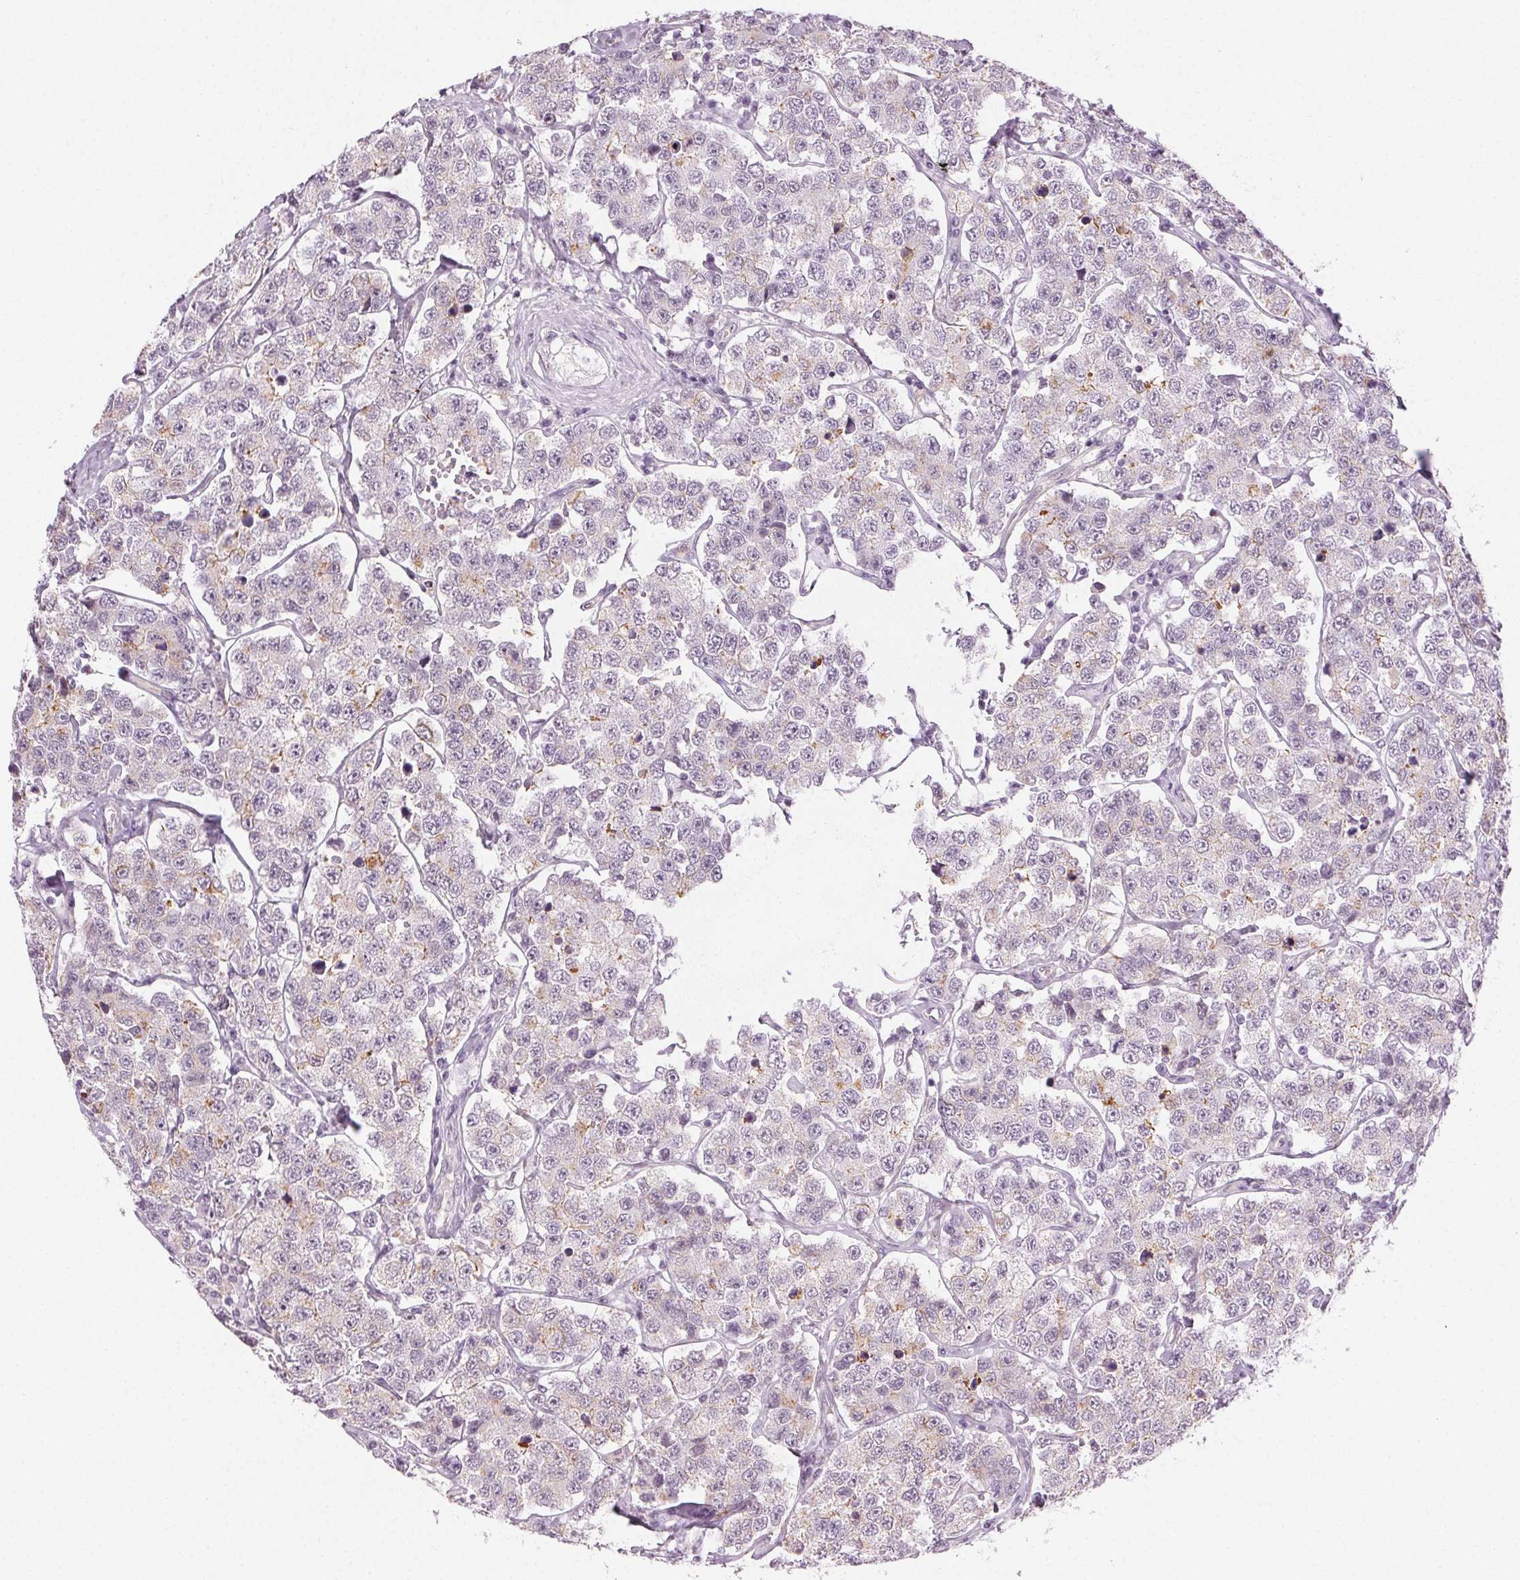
{"staining": {"intensity": "negative", "quantity": "none", "location": "none"}, "tissue": "testis cancer", "cell_type": "Tumor cells", "image_type": "cancer", "snomed": [{"axis": "morphology", "description": "Seminoma, NOS"}, {"axis": "topography", "description": "Testis"}], "caption": "Immunohistochemistry (IHC) photomicrograph of testis cancer stained for a protein (brown), which shows no positivity in tumor cells.", "gene": "AIF1L", "patient": {"sex": "male", "age": 34}}